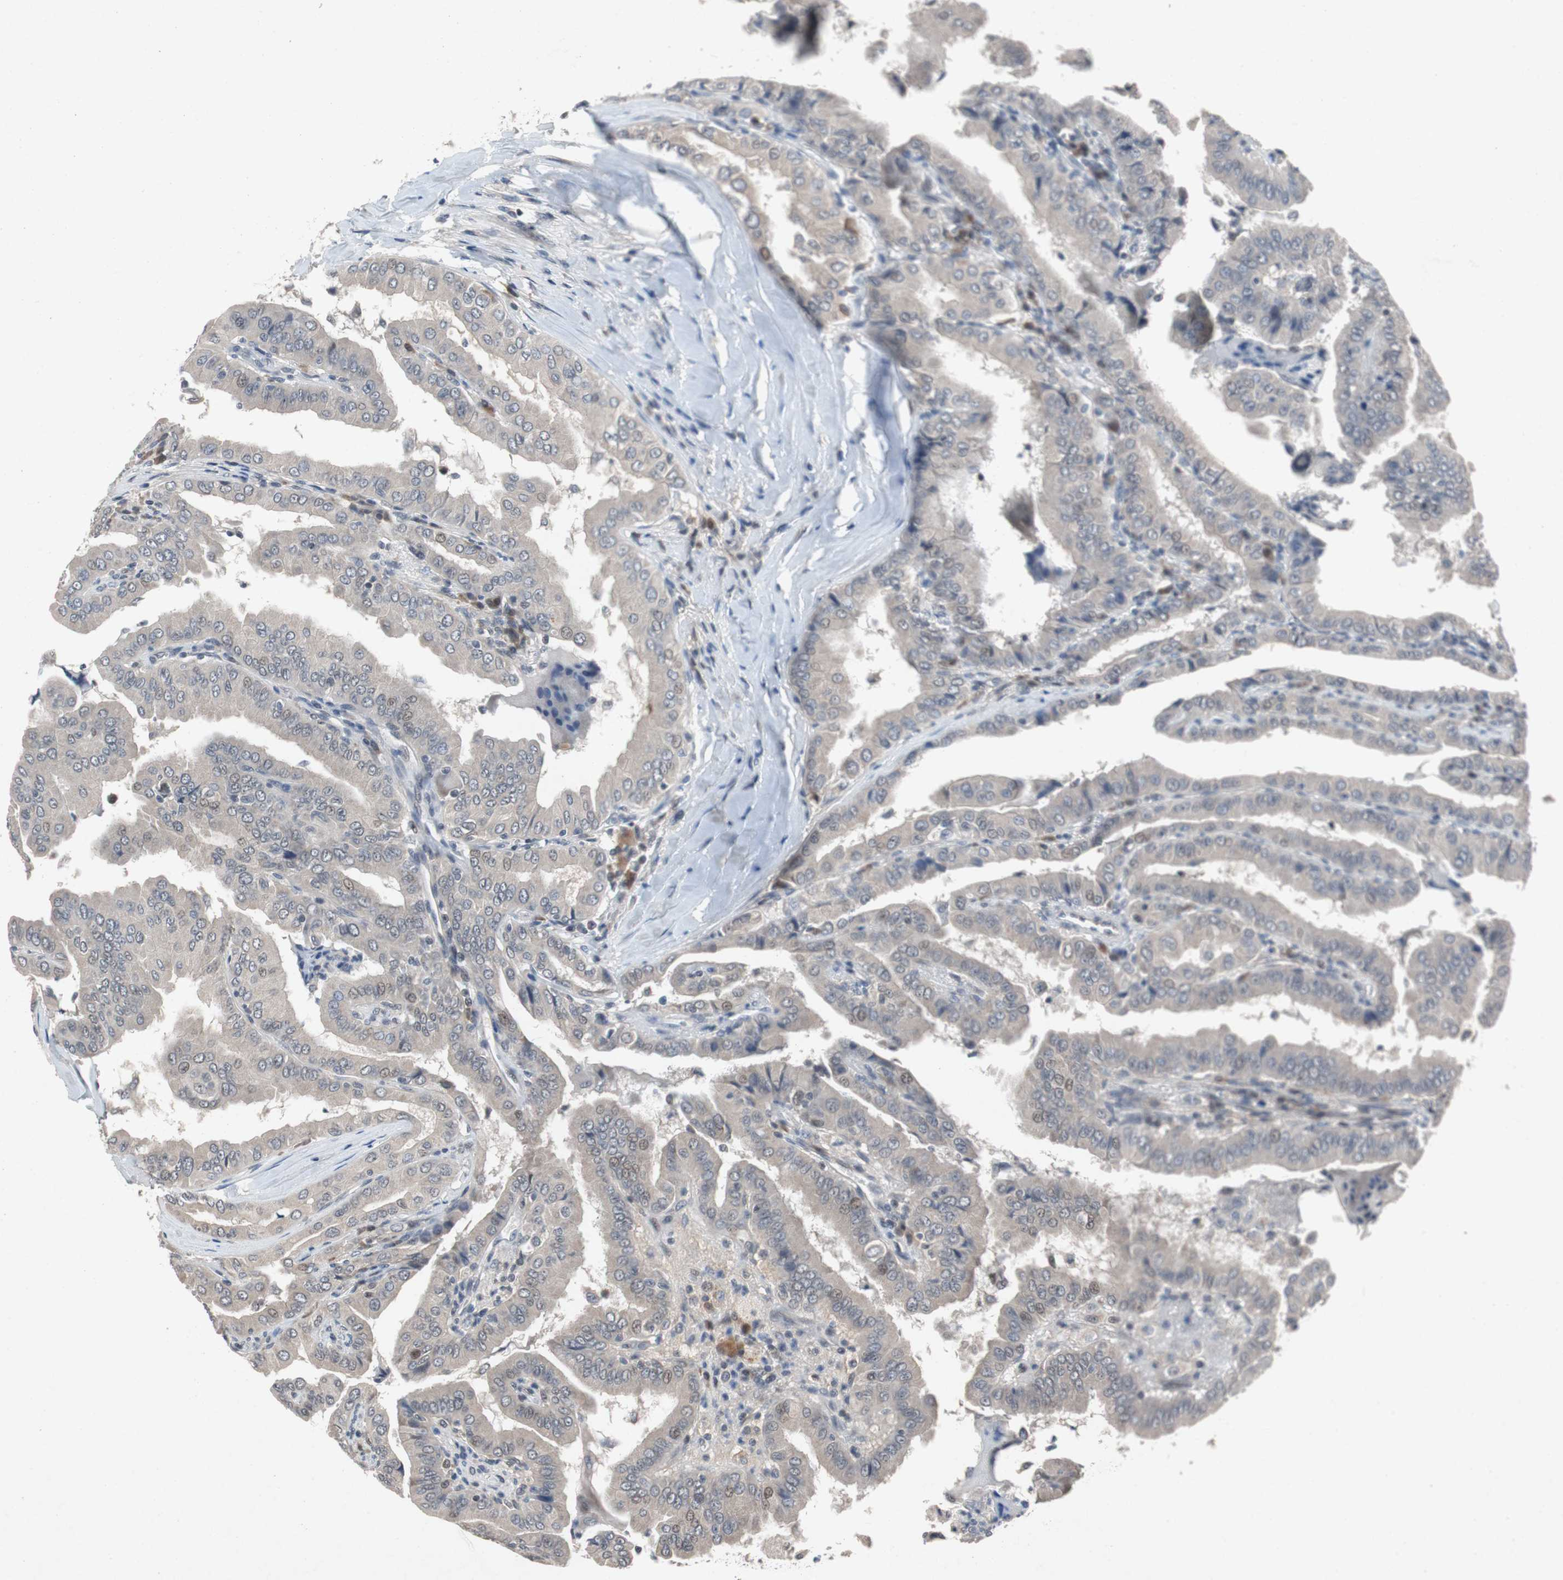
{"staining": {"intensity": "negative", "quantity": "none", "location": "none"}, "tissue": "thyroid cancer", "cell_type": "Tumor cells", "image_type": "cancer", "snomed": [{"axis": "morphology", "description": "Papillary adenocarcinoma, NOS"}, {"axis": "topography", "description": "Thyroid gland"}], "caption": "Immunohistochemistry of human thyroid cancer reveals no staining in tumor cells.", "gene": "TP63", "patient": {"sex": "male", "age": 33}}